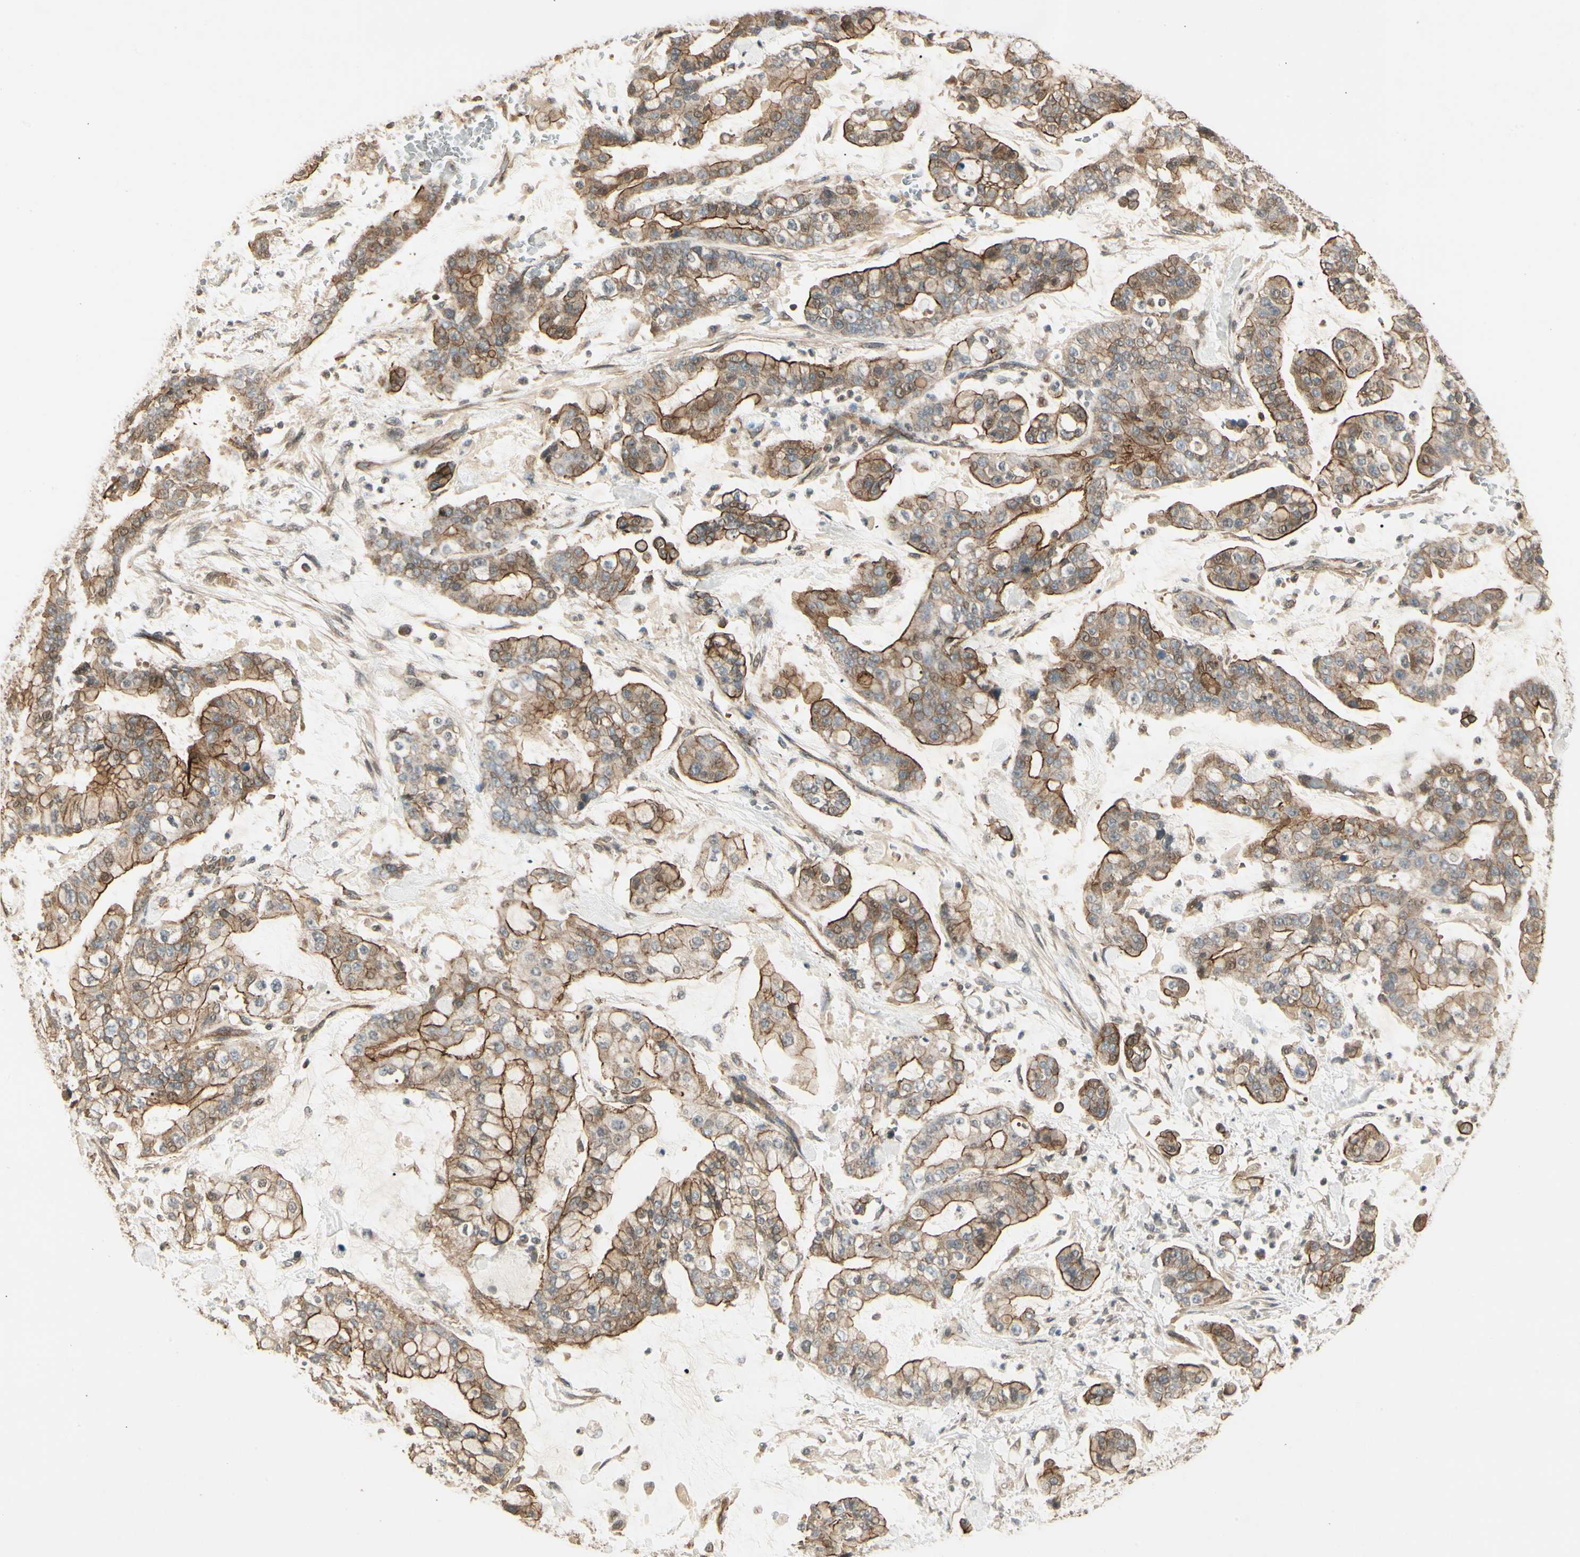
{"staining": {"intensity": "moderate", "quantity": ">75%", "location": "cytoplasmic/membranous"}, "tissue": "stomach cancer", "cell_type": "Tumor cells", "image_type": "cancer", "snomed": [{"axis": "morphology", "description": "Normal tissue, NOS"}, {"axis": "morphology", "description": "Adenocarcinoma, NOS"}, {"axis": "topography", "description": "Stomach, upper"}, {"axis": "topography", "description": "Stomach"}], "caption": "IHC photomicrograph of human stomach cancer (adenocarcinoma) stained for a protein (brown), which reveals medium levels of moderate cytoplasmic/membranous positivity in about >75% of tumor cells.", "gene": "RNF180", "patient": {"sex": "male", "age": 76}}